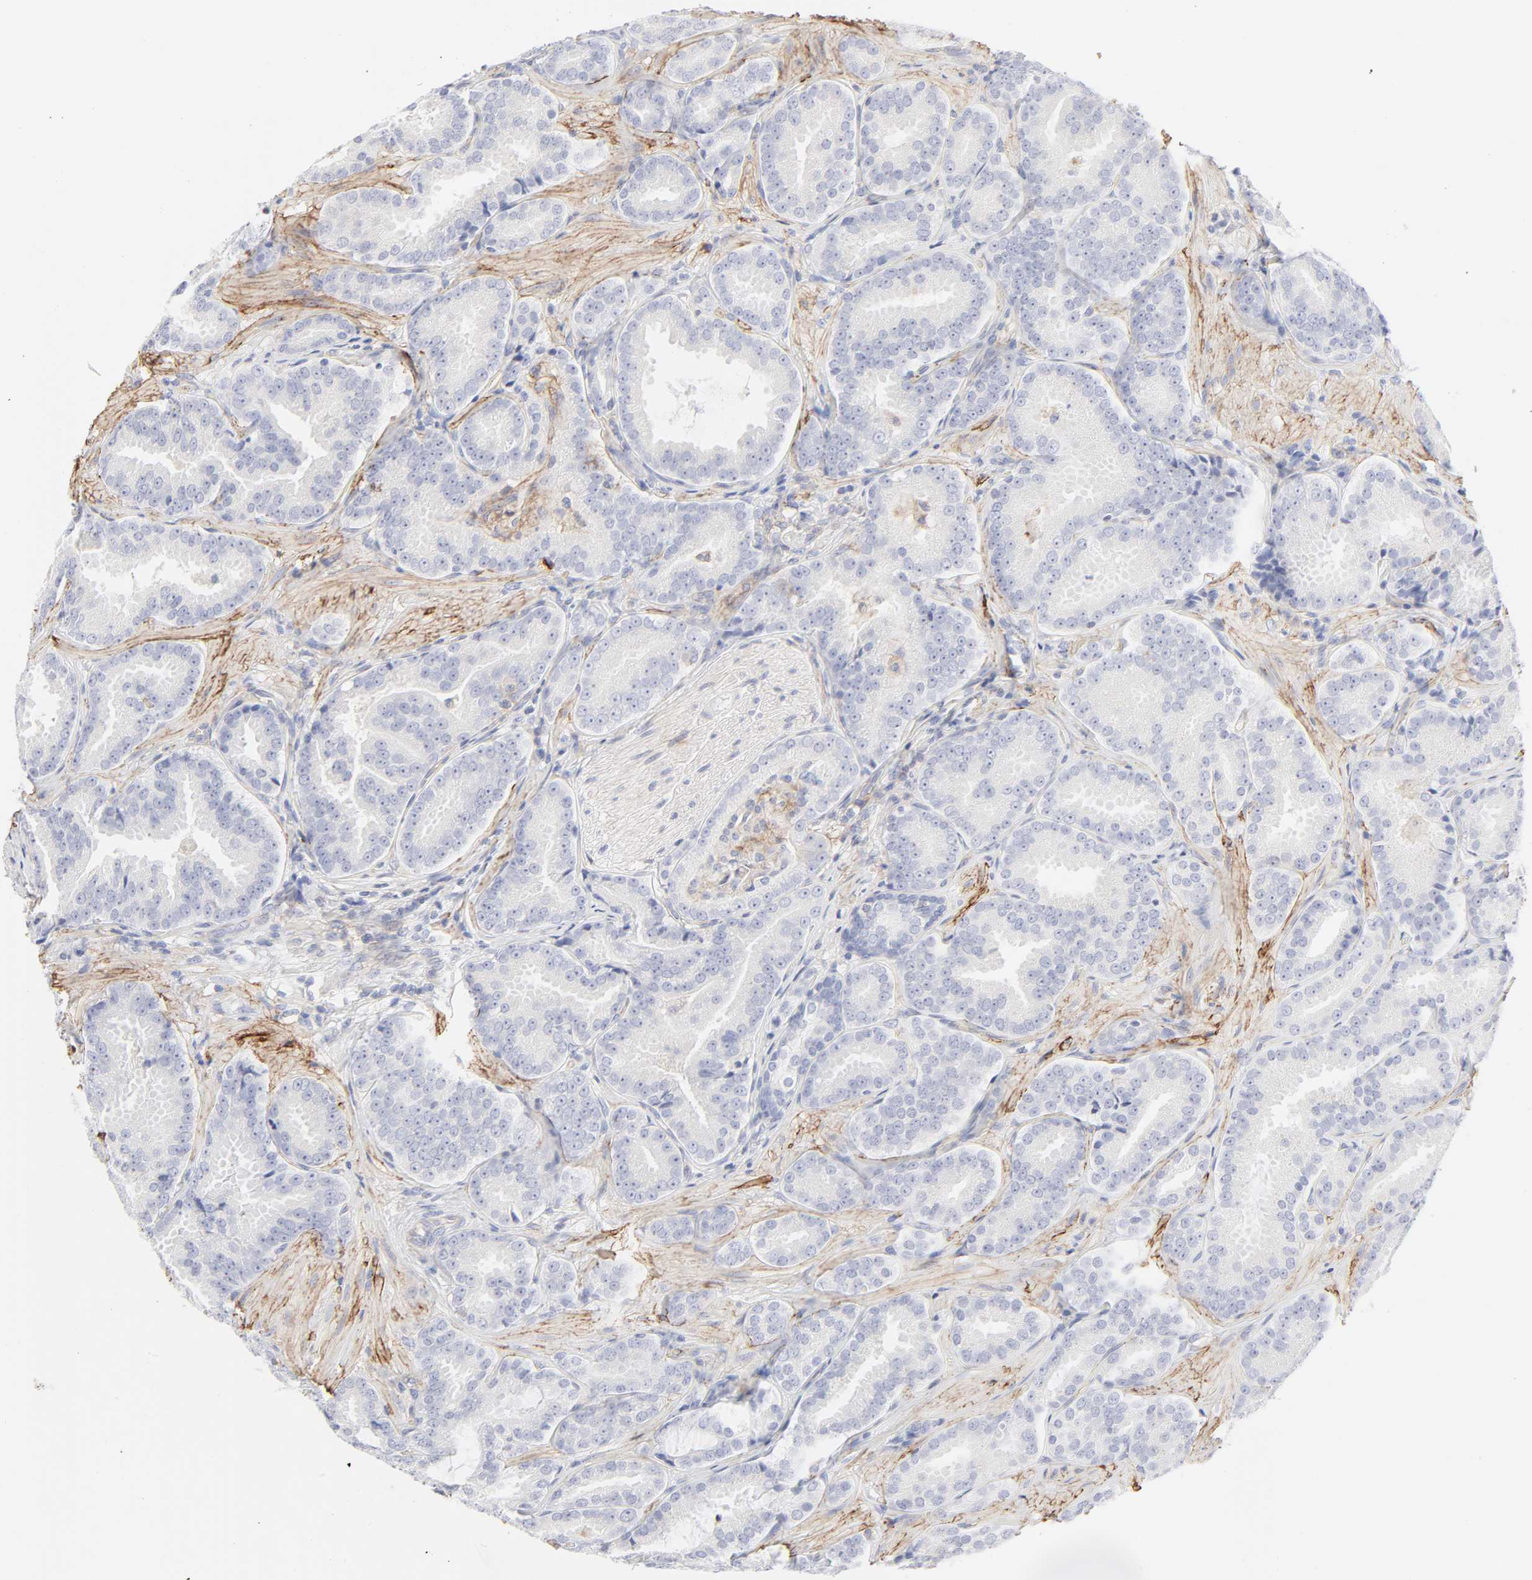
{"staining": {"intensity": "negative", "quantity": "none", "location": "none"}, "tissue": "prostate cancer", "cell_type": "Tumor cells", "image_type": "cancer", "snomed": [{"axis": "morphology", "description": "Adenocarcinoma, Low grade"}, {"axis": "topography", "description": "Prostate"}], "caption": "This histopathology image is of low-grade adenocarcinoma (prostate) stained with IHC to label a protein in brown with the nuclei are counter-stained blue. There is no staining in tumor cells.", "gene": "ITGA5", "patient": {"sex": "male", "age": 59}}